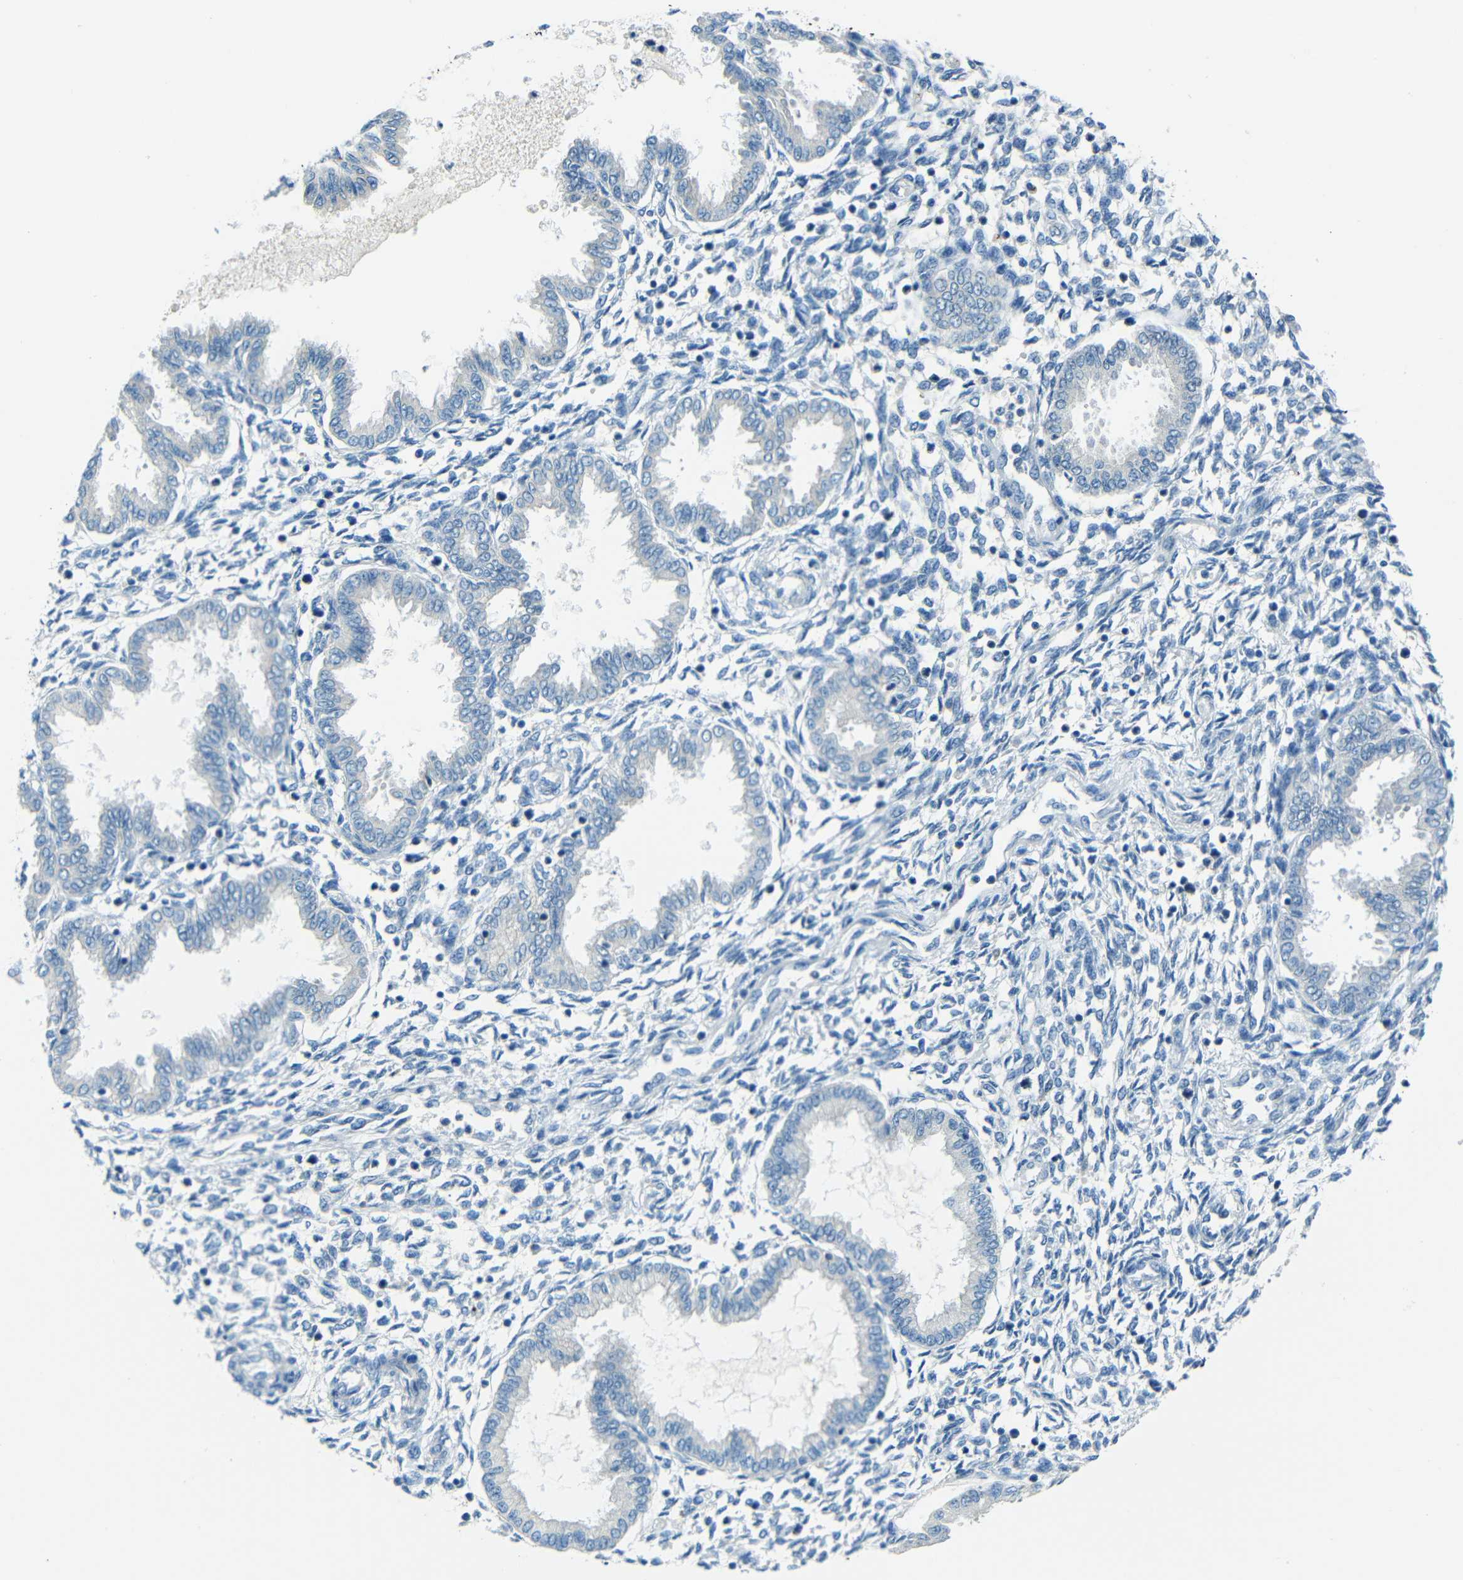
{"staining": {"intensity": "negative", "quantity": "none", "location": "none"}, "tissue": "endometrium", "cell_type": "Cells in endometrial stroma", "image_type": "normal", "snomed": [{"axis": "morphology", "description": "Normal tissue, NOS"}, {"axis": "topography", "description": "Endometrium"}], "caption": "Endometrium stained for a protein using immunohistochemistry (IHC) exhibits no staining cells in endometrial stroma.", "gene": "CYP26B1", "patient": {"sex": "female", "age": 33}}